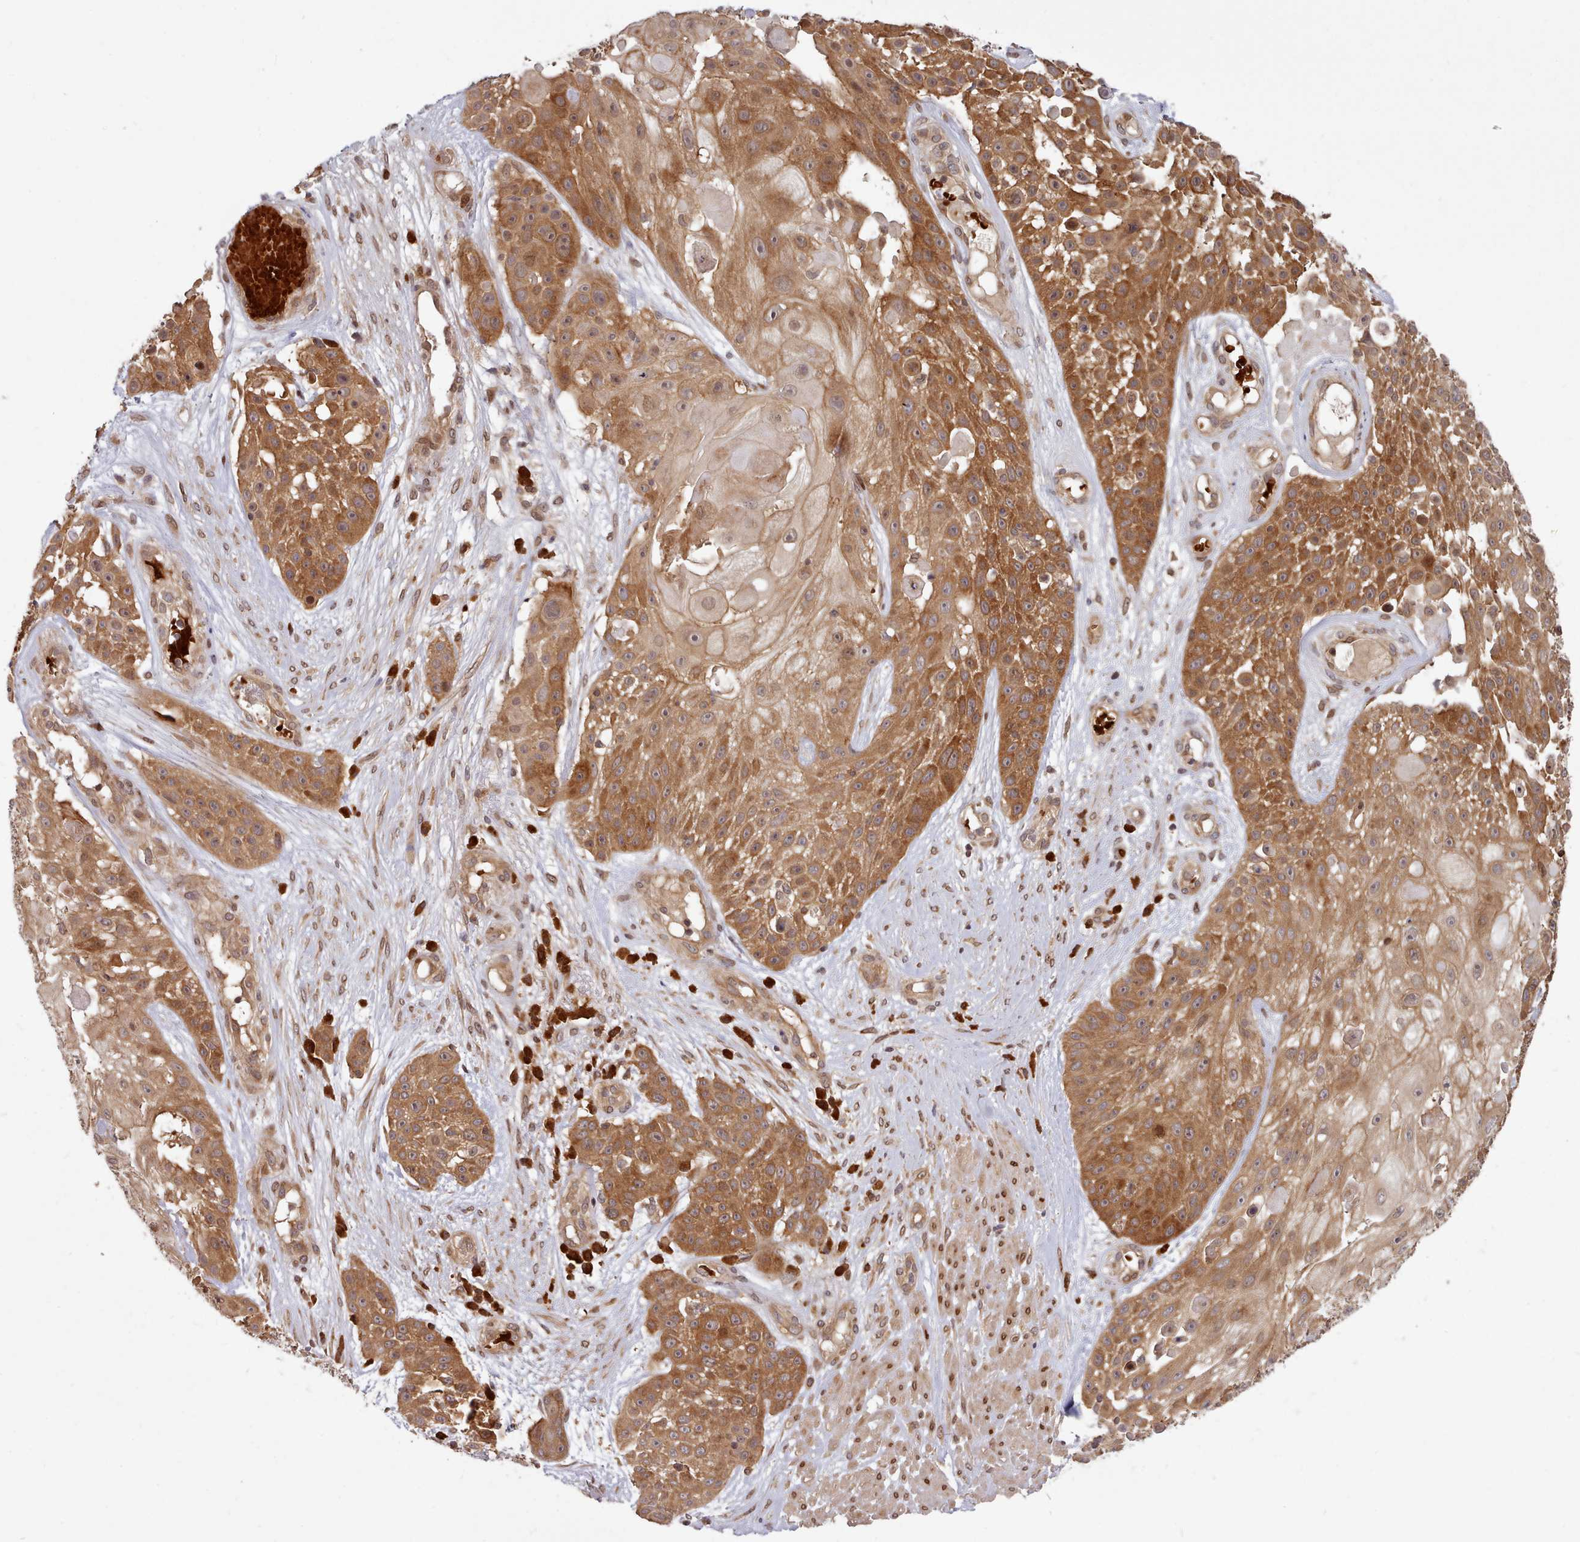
{"staining": {"intensity": "moderate", "quantity": ">75%", "location": "cytoplasmic/membranous"}, "tissue": "skin cancer", "cell_type": "Tumor cells", "image_type": "cancer", "snomed": [{"axis": "morphology", "description": "Squamous cell carcinoma, NOS"}, {"axis": "topography", "description": "Skin"}], "caption": "About >75% of tumor cells in human squamous cell carcinoma (skin) exhibit moderate cytoplasmic/membranous protein expression as visualized by brown immunohistochemical staining.", "gene": "UBE2G1", "patient": {"sex": "female", "age": 86}}